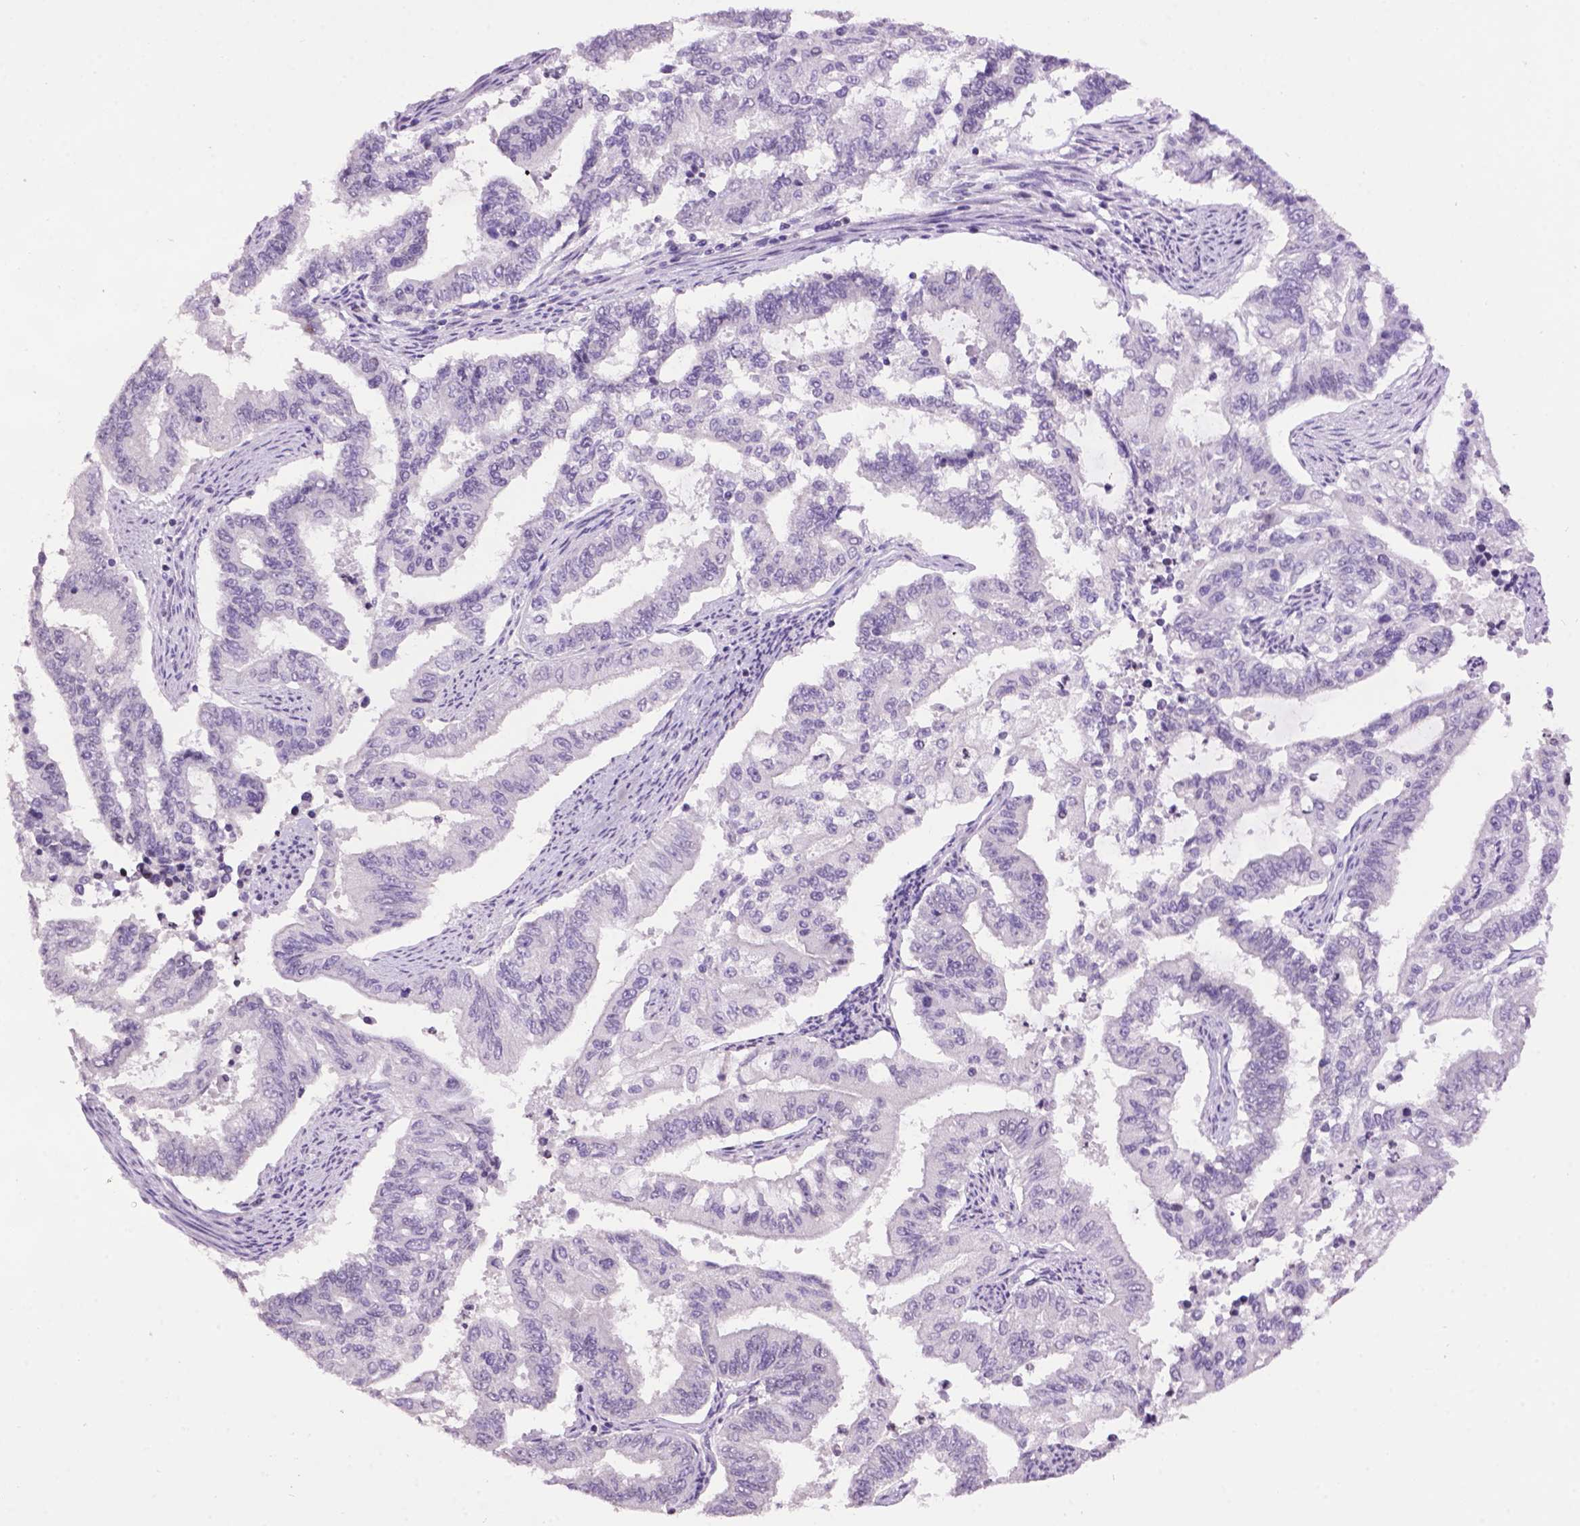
{"staining": {"intensity": "negative", "quantity": "none", "location": "none"}, "tissue": "endometrial cancer", "cell_type": "Tumor cells", "image_type": "cancer", "snomed": [{"axis": "morphology", "description": "Adenocarcinoma, NOS"}, {"axis": "topography", "description": "Uterus"}], "caption": "Immunohistochemistry (IHC) micrograph of endometrial cancer stained for a protein (brown), which displays no positivity in tumor cells. (Brightfield microscopy of DAB immunohistochemistry (IHC) at high magnification).", "gene": "TH", "patient": {"sex": "female", "age": 59}}